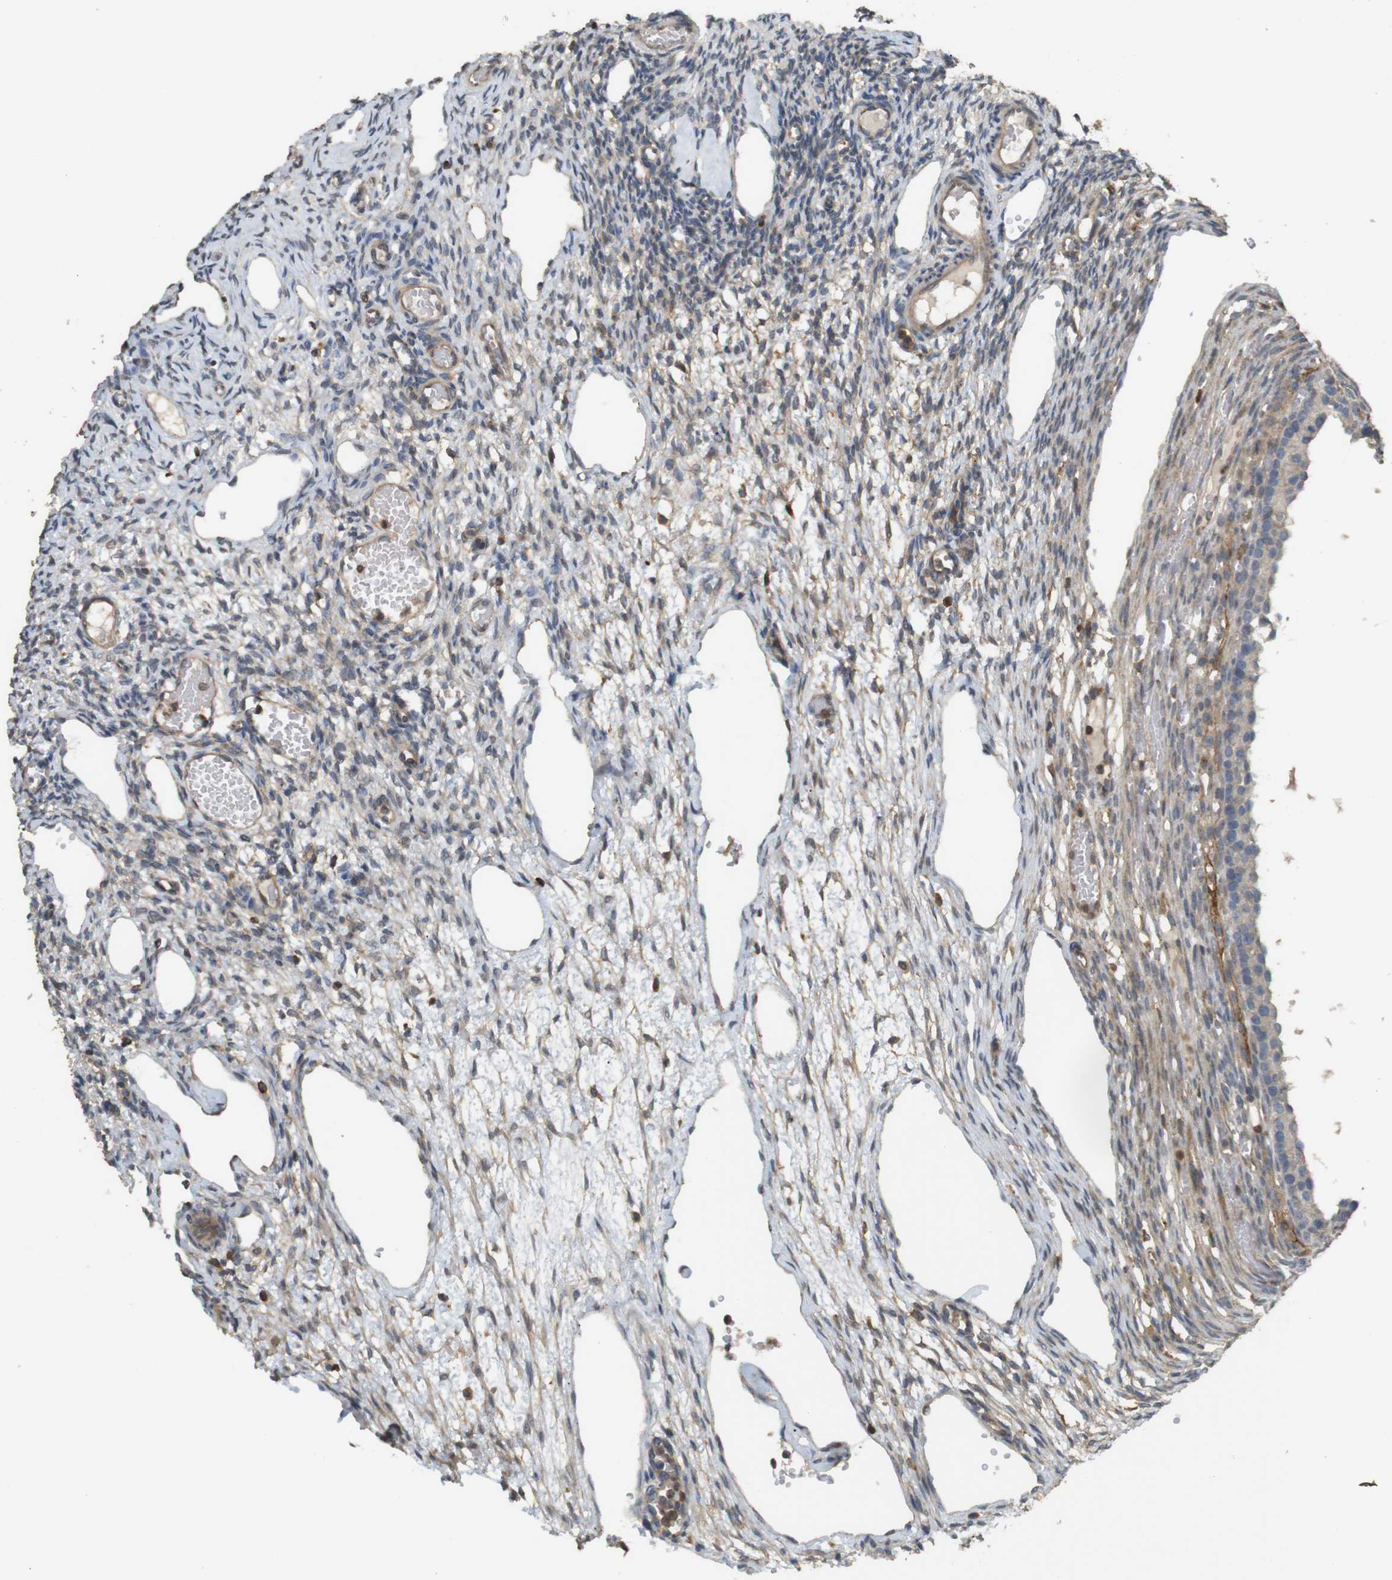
{"staining": {"intensity": "weak", "quantity": "<25%", "location": "cytoplasmic/membranous"}, "tissue": "ovary", "cell_type": "Ovarian stroma cells", "image_type": "normal", "snomed": [{"axis": "morphology", "description": "Normal tissue, NOS"}, {"axis": "topography", "description": "Ovary"}], "caption": "The image demonstrates no staining of ovarian stroma cells in normal ovary. The staining is performed using DAB (3,3'-diaminobenzidine) brown chromogen with nuclei counter-stained in using hematoxylin.", "gene": "KSR1", "patient": {"sex": "female", "age": 33}}